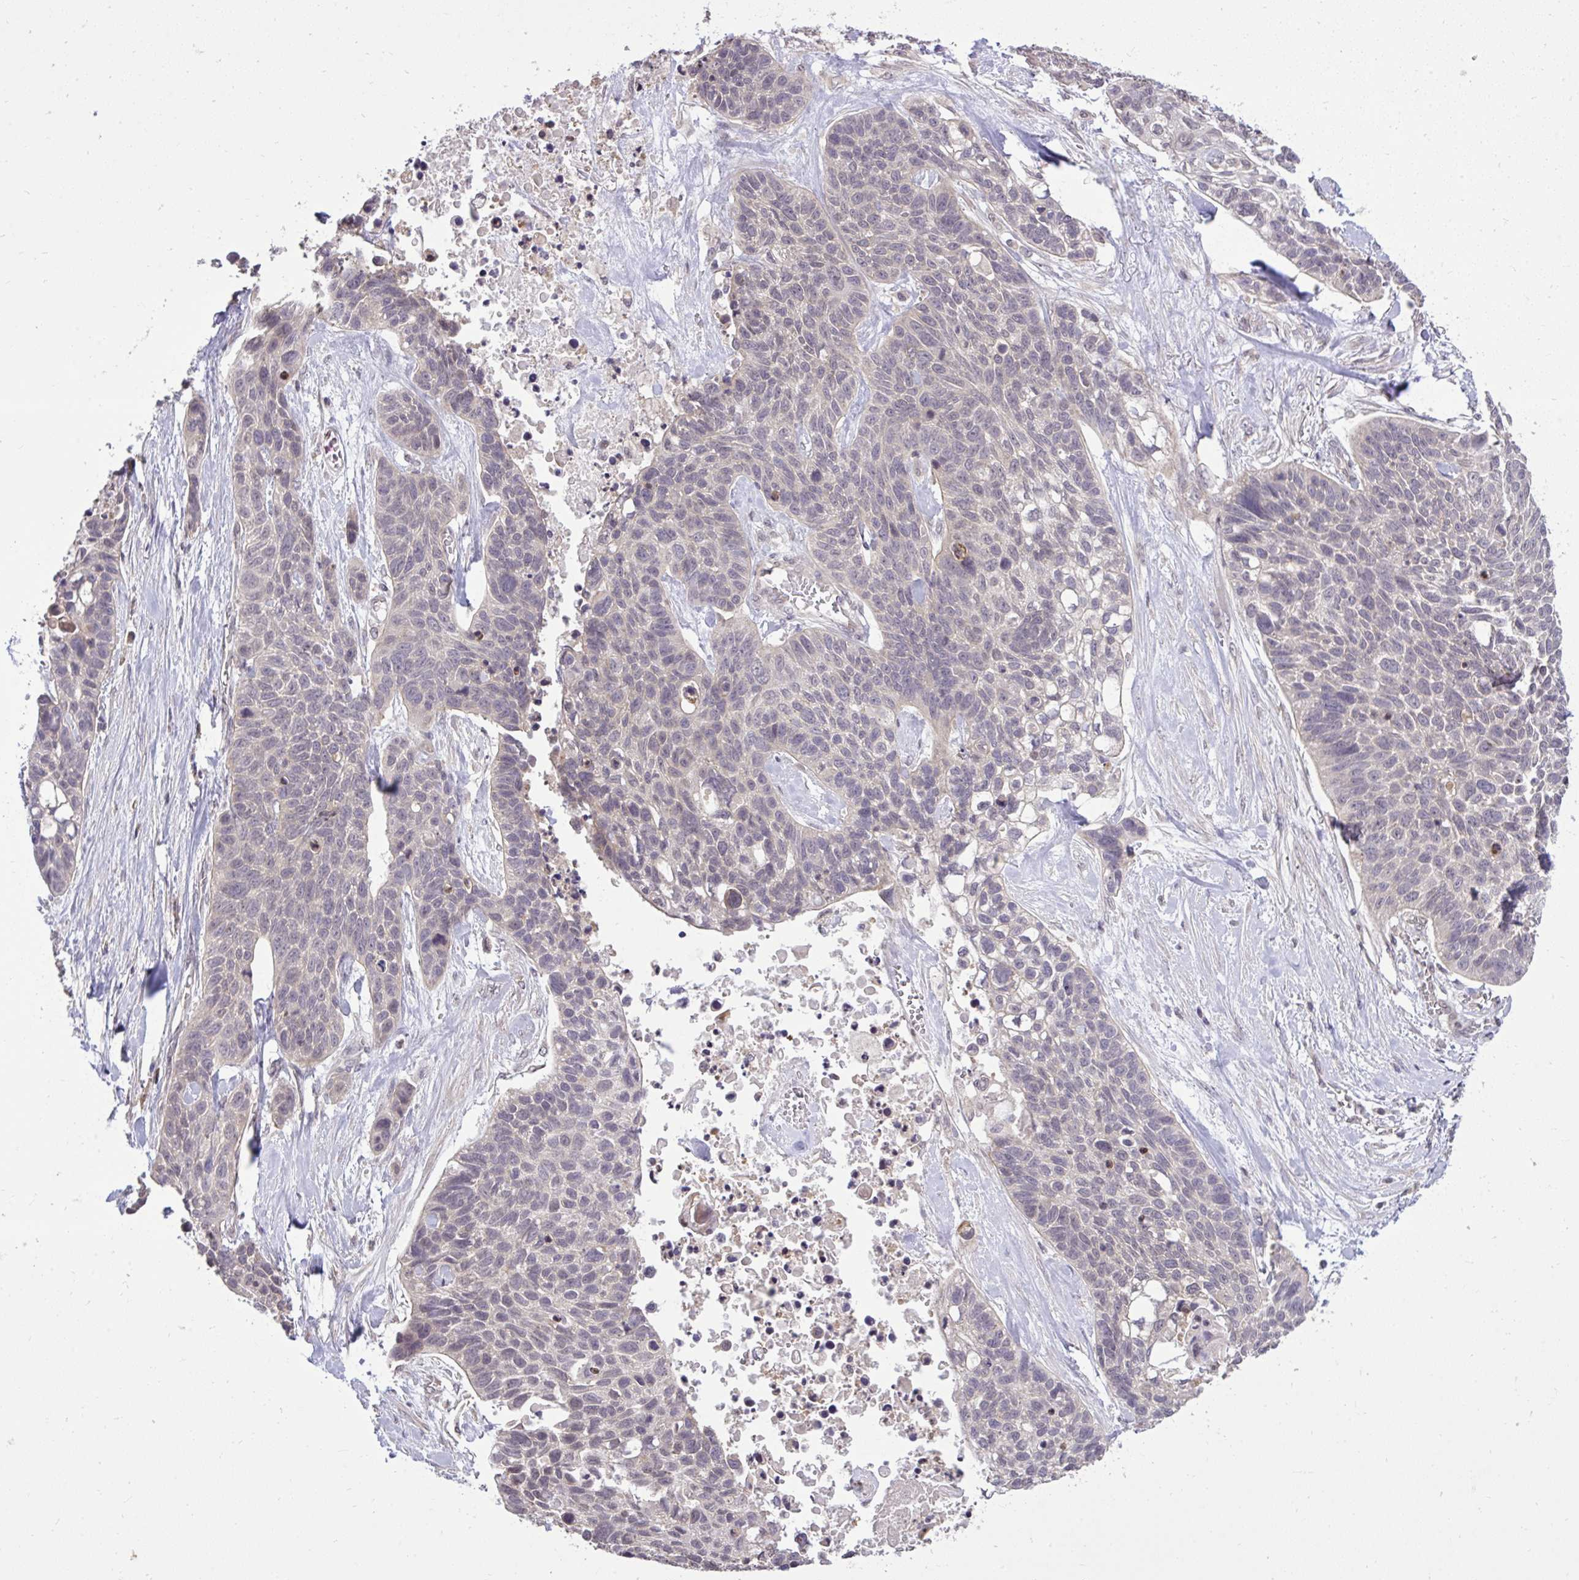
{"staining": {"intensity": "negative", "quantity": "none", "location": "none"}, "tissue": "lung cancer", "cell_type": "Tumor cells", "image_type": "cancer", "snomed": [{"axis": "morphology", "description": "Squamous cell carcinoma, NOS"}, {"axis": "topography", "description": "Lung"}], "caption": "IHC photomicrograph of neoplastic tissue: lung squamous cell carcinoma stained with DAB demonstrates no significant protein staining in tumor cells. (Immunohistochemistry, brightfield microscopy, high magnification).", "gene": "CYP20A1", "patient": {"sex": "male", "age": 62}}